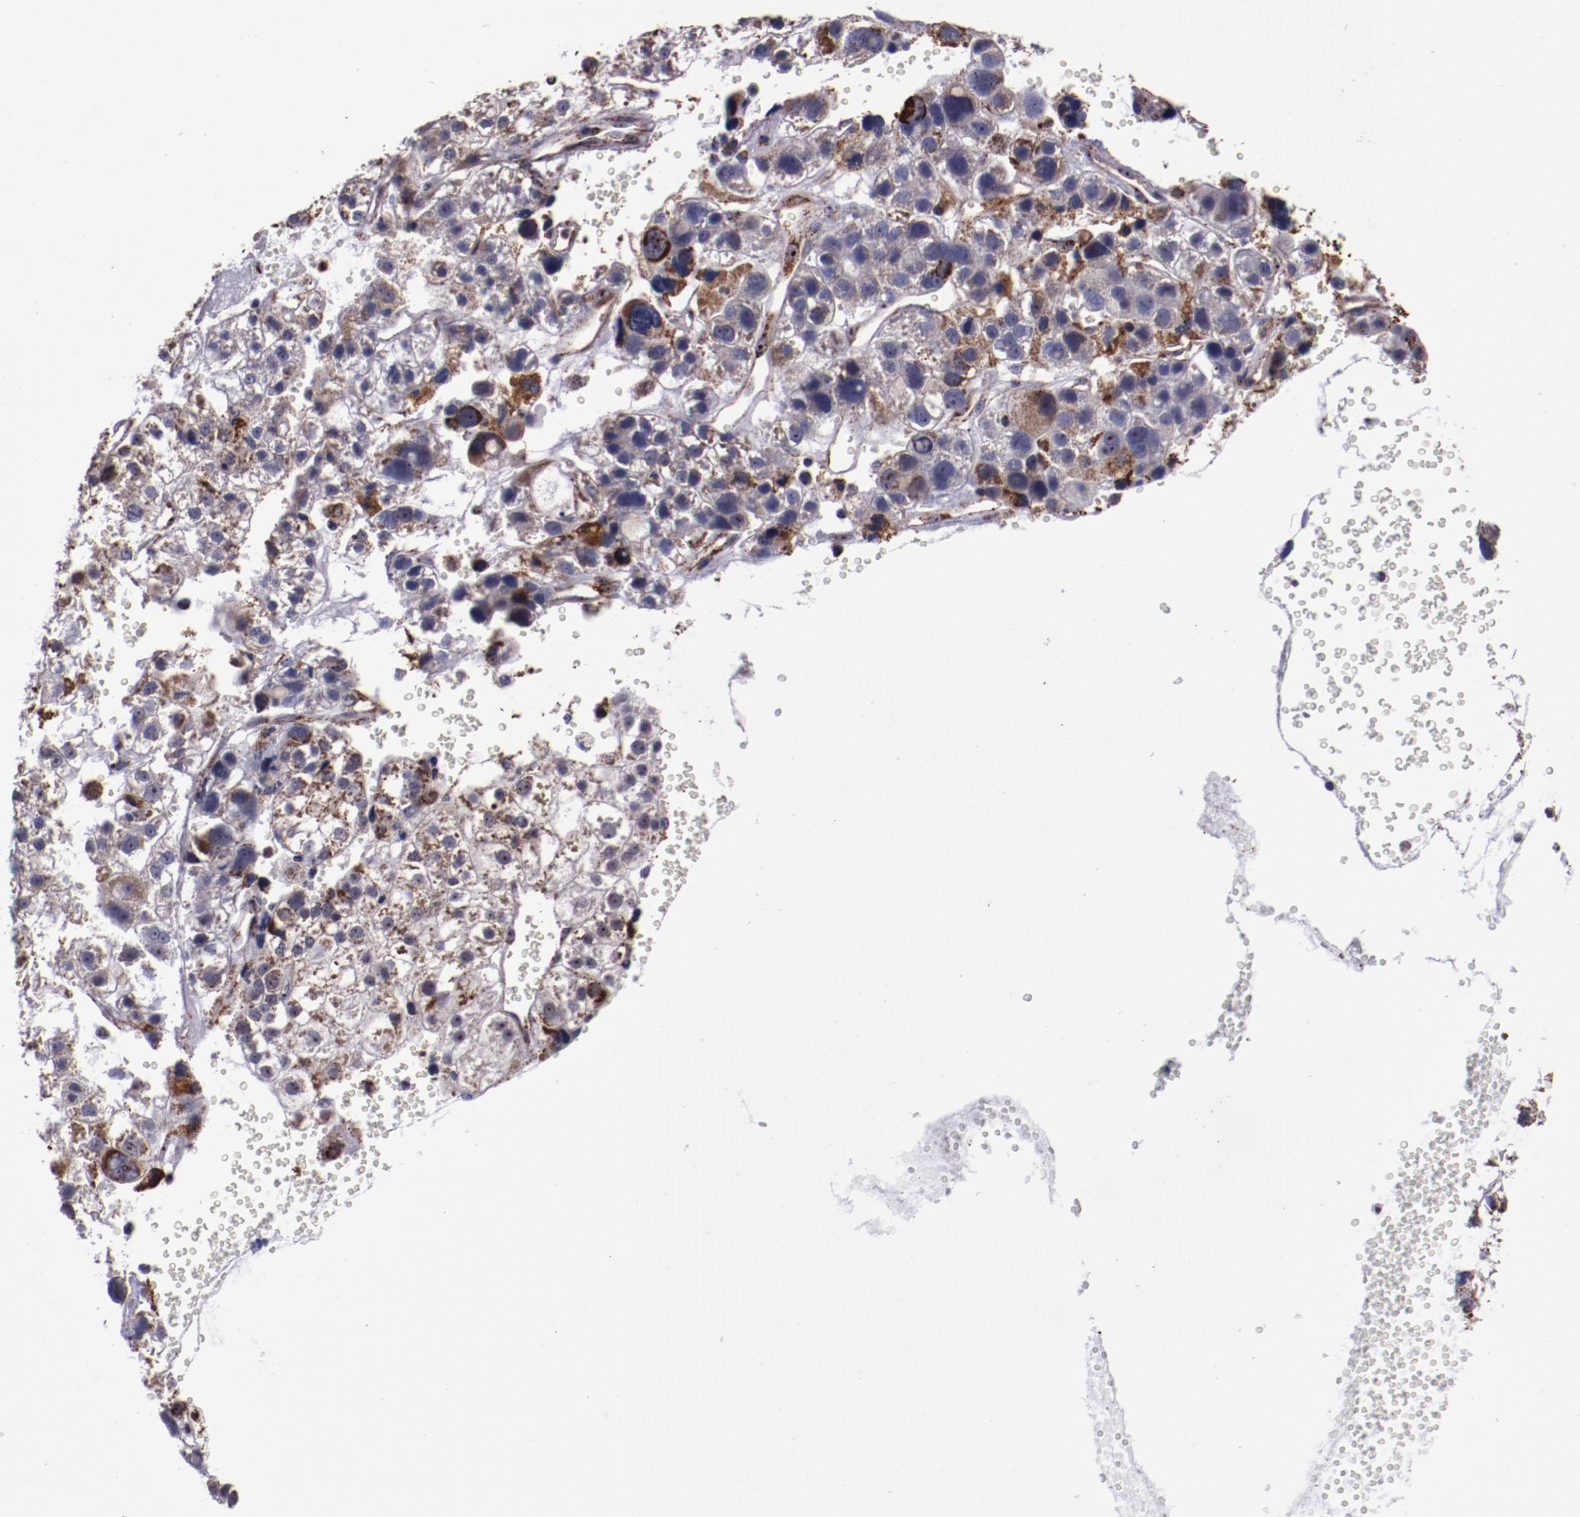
{"staining": {"intensity": "moderate", "quantity": "25%-75%", "location": "cytoplasmic/membranous"}, "tissue": "liver cancer", "cell_type": "Tumor cells", "image_type": "cancer", "snomed": [{"axis": "morphology", "description": "Carcinoma, Hepatocellular, NOS"}, {"axis": "topography", "description": "Liver"}], "caption": "A medium amount of moderate cytoplasmic/membranous staining is seen in approximately 25%-75% of tumor cells in hepatocellular carcinoma (liver) tissue.", "gene": "LONP1", "patient": {"sex": "female", "age": 85}}